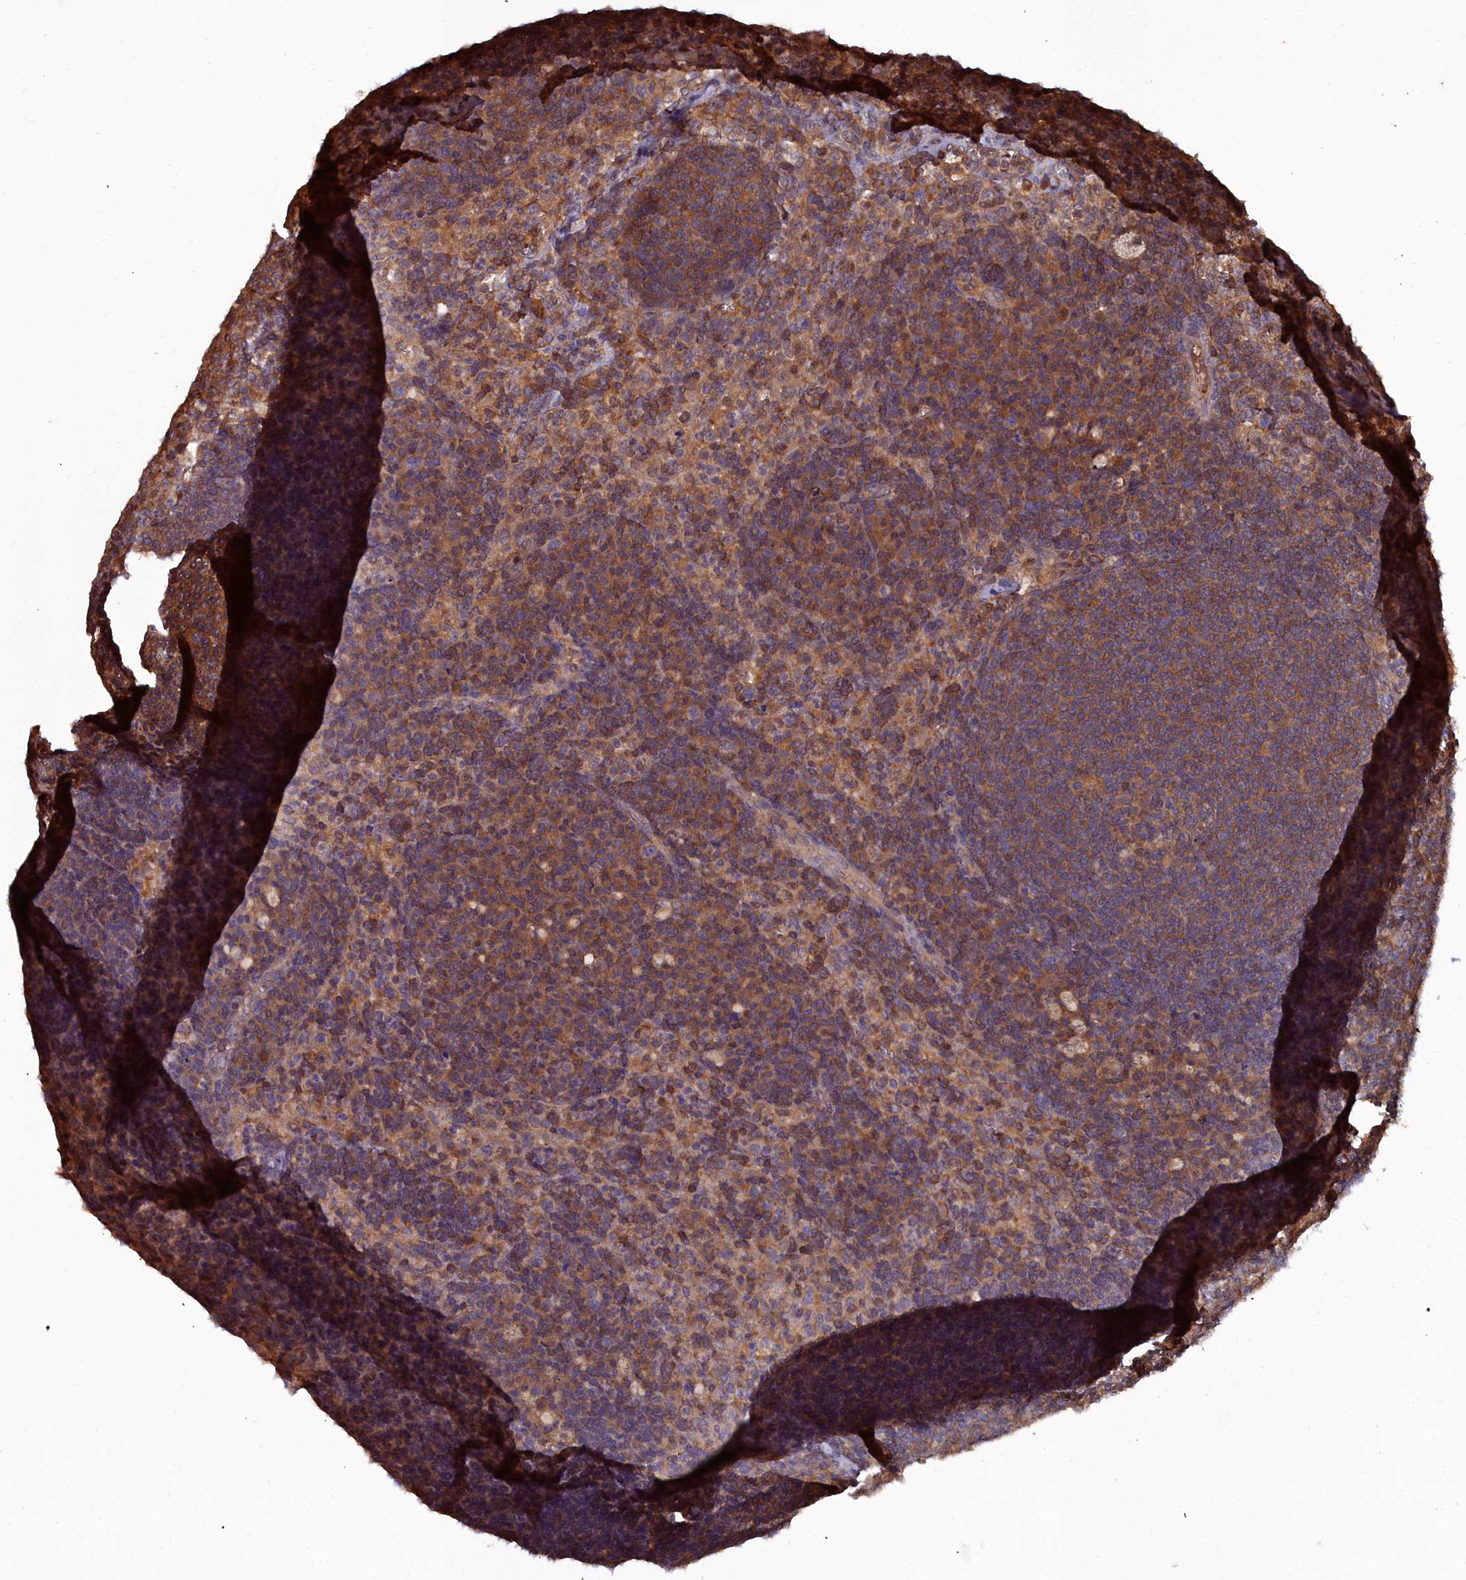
{"staining": {"intensity": "moderate", "quantity": "25%-75%", "location": "cytoplasmic/membranous"}, "tissue": "lymph node", "cell_type": "Germinal center cells", "image_type": "normal", "snomed": [{"axis": "morphology", "description": "Normal tissue, NOS"}, {"axis": "topography", "description": "Lymph node"}], "caption": "A brown stain shows moderate cytoplasmic/membranous staining of a protein in germinal center cells of unremarkable lymph node. The protein of interest is stained brown, and the nuclei are stained in blue (DAB IHC with brightfield microscopy, high magnification).", "gene": "GFRA2", "patient": {"sex": "female", "age": 70}}